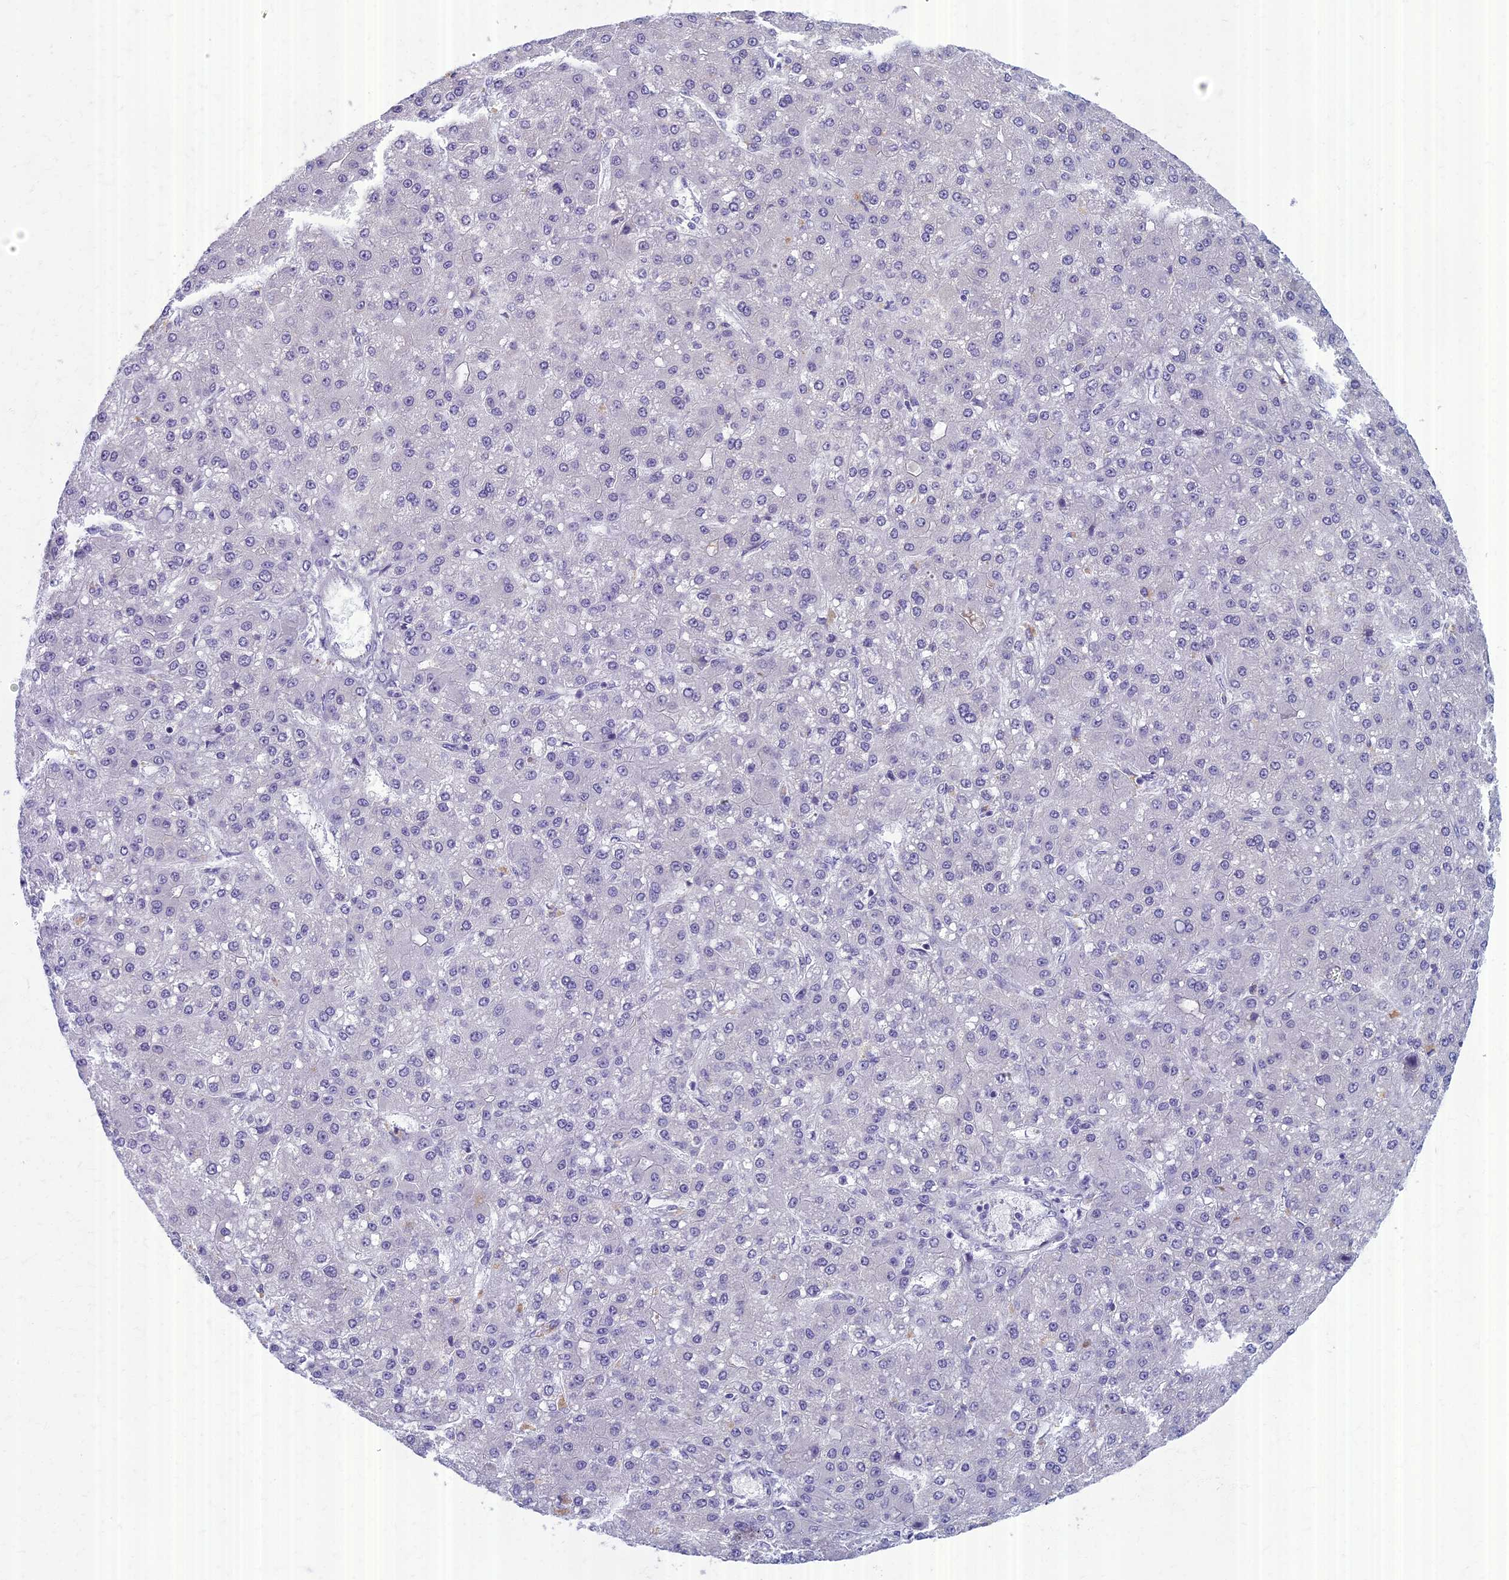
{"staining": {"intensity": "negative", "quantity": "none", "location": "none"}, "tissue": "liver cancer", "cell_type": "Tumor cells", "image_type": "cancer", "snomed": [{"axis": "morphology", "description": "Carcinoma, Hepatocellular, NOS"}, {"axis": "topography", "description": "Liver"}], "caption": "This image is of liver cancer (hepatocellular carcinoma) stained with IHC to label a protein in brown with the nuclei are counter-stained blue. There is no positivity in tumor cells.", "gene": "AP4E1", "patient": {"sex": "male", "age": 67}}